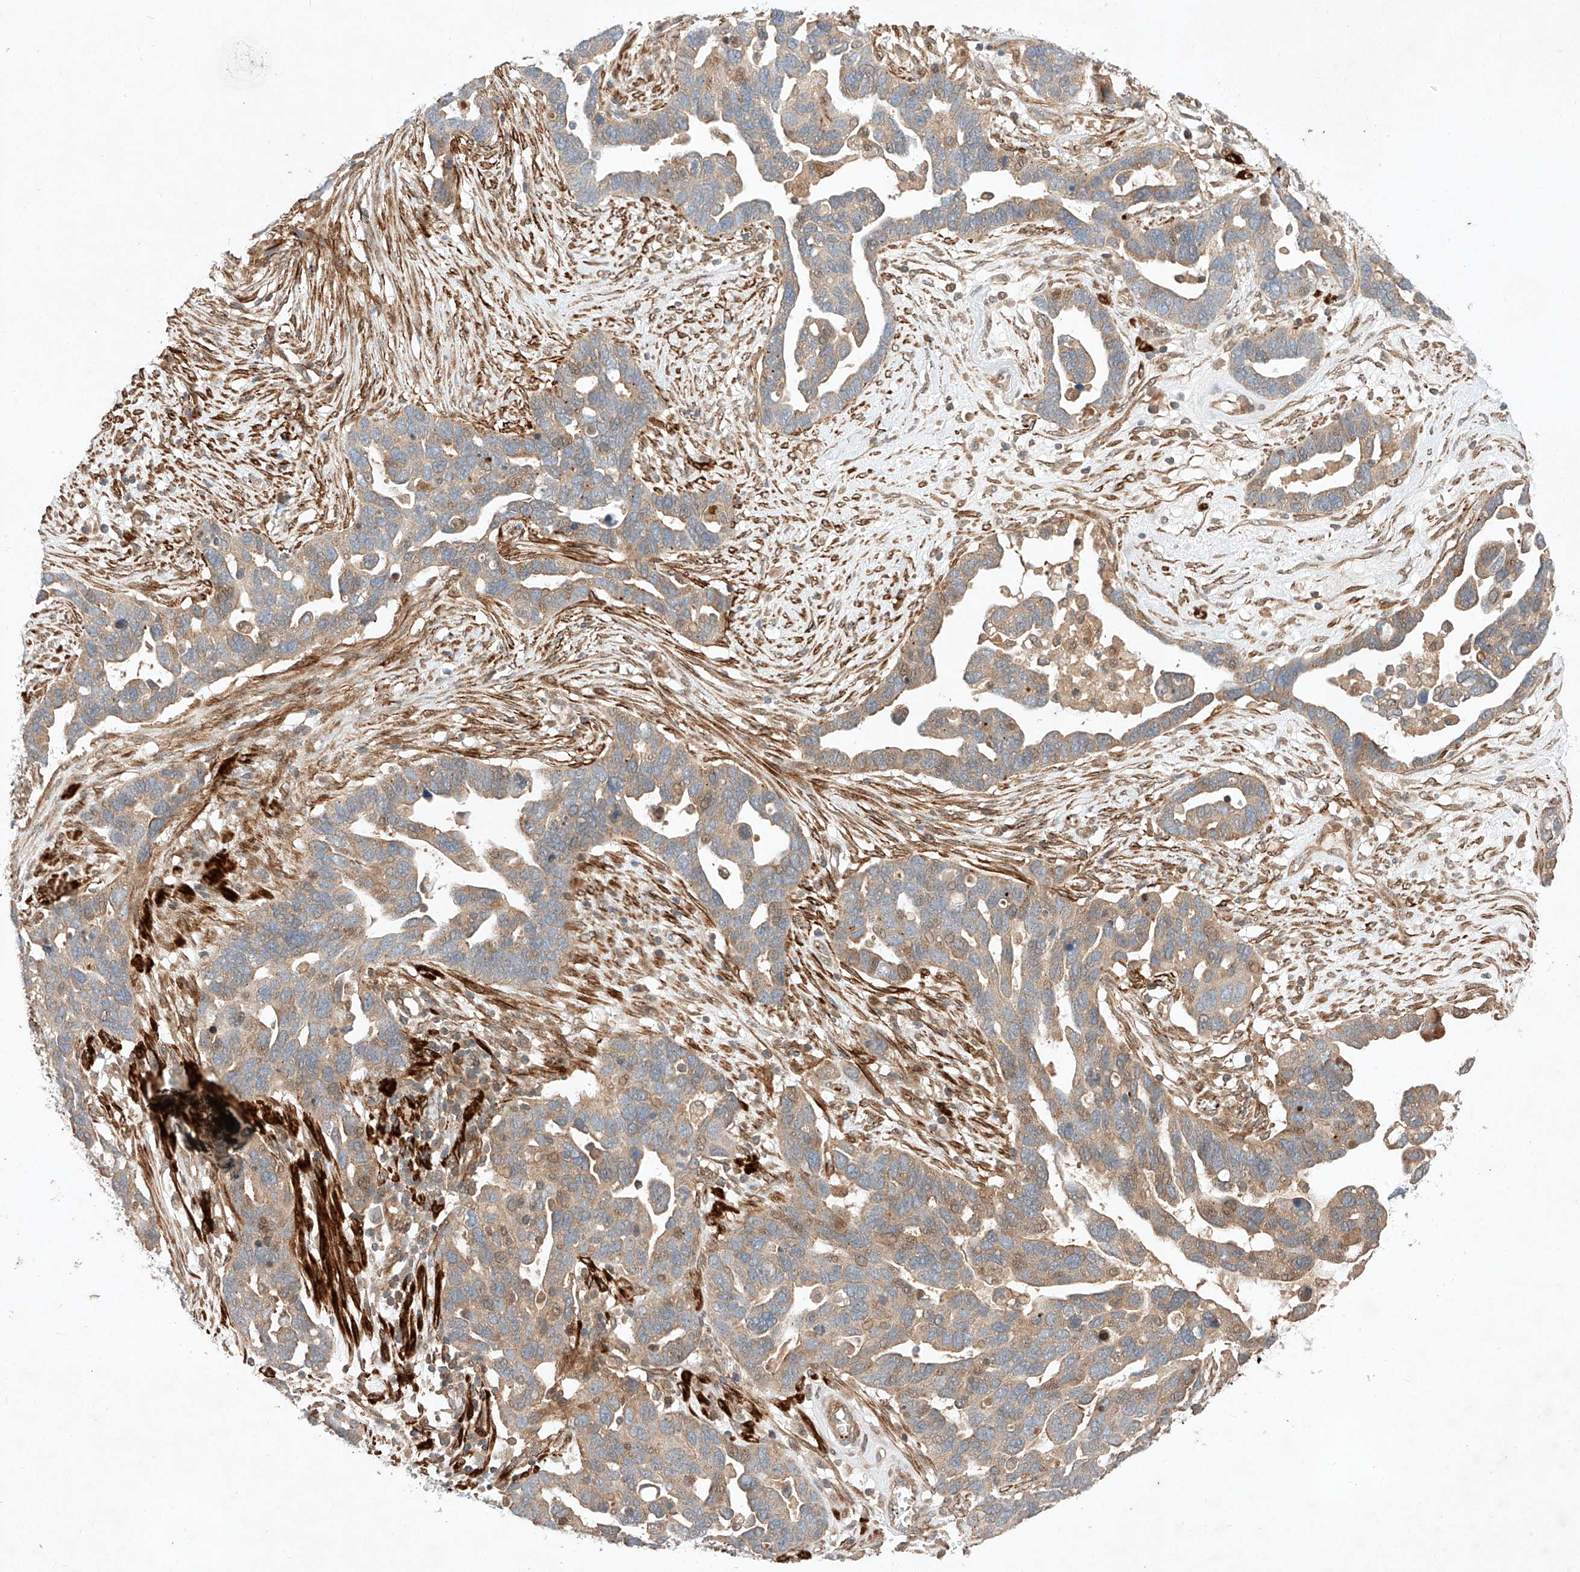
{"staining": {"intensity": "weak", "quantity": ">75%", "location": "cytoplasmic/membranous"}, "tissue": "ovarian cancer", "cell_type": "Tumor cells", "image_type": "cancer", "snomed": [{"axis": "morphology", "description": "Cystadenocarcinoma, serous, NOS"}, {"axis": "topography", "description": "Ovary"}], "caption": "Ovarian serous cystadenocarcinoma stained for a protein (brown) exhibits weak cytoplasmic/membranous positive positivity in approximately >75% of tumor cells.", "gene": "ARHGAP33", "patient": {"sex": "female", "age": 54}}